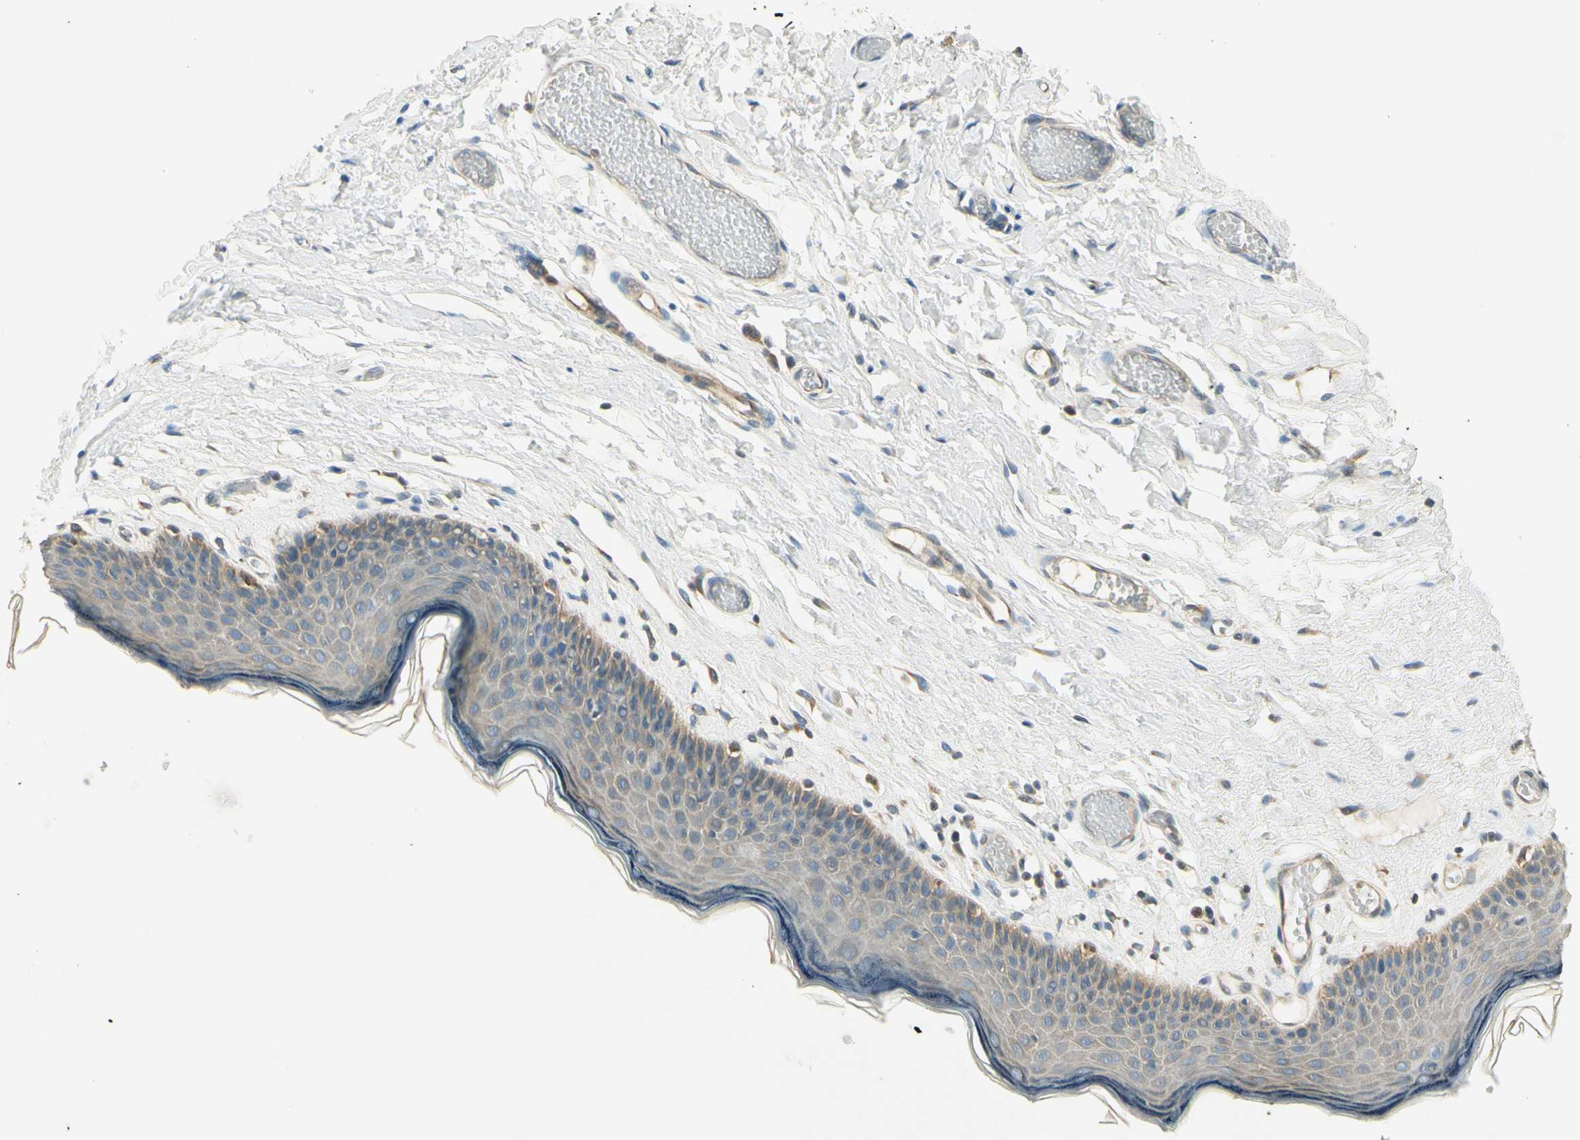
{"staining": {"intensity": "weak", "quantity": ">75%", "location": "cytoplasmic/membranous"}, "tissue": "skin", "cell_type": "Epidermal cells", "image_type": "normal", "snomed": [{"axis": "morphology", "description": "Normal tissue, NOS"}, {"axis": "morphology", "description": "Inflammation, NOS"}, {"axis": "topography", "description": "Vulva"}], "caption": "The photomicrograph displays staining of unremarkable skin, revealing weak cytoplasmic/membranous protein positivity (brown color) within epidermal cells.", "gene": "IGDCC4", "patient": {"sex": "female", "age": 84}}